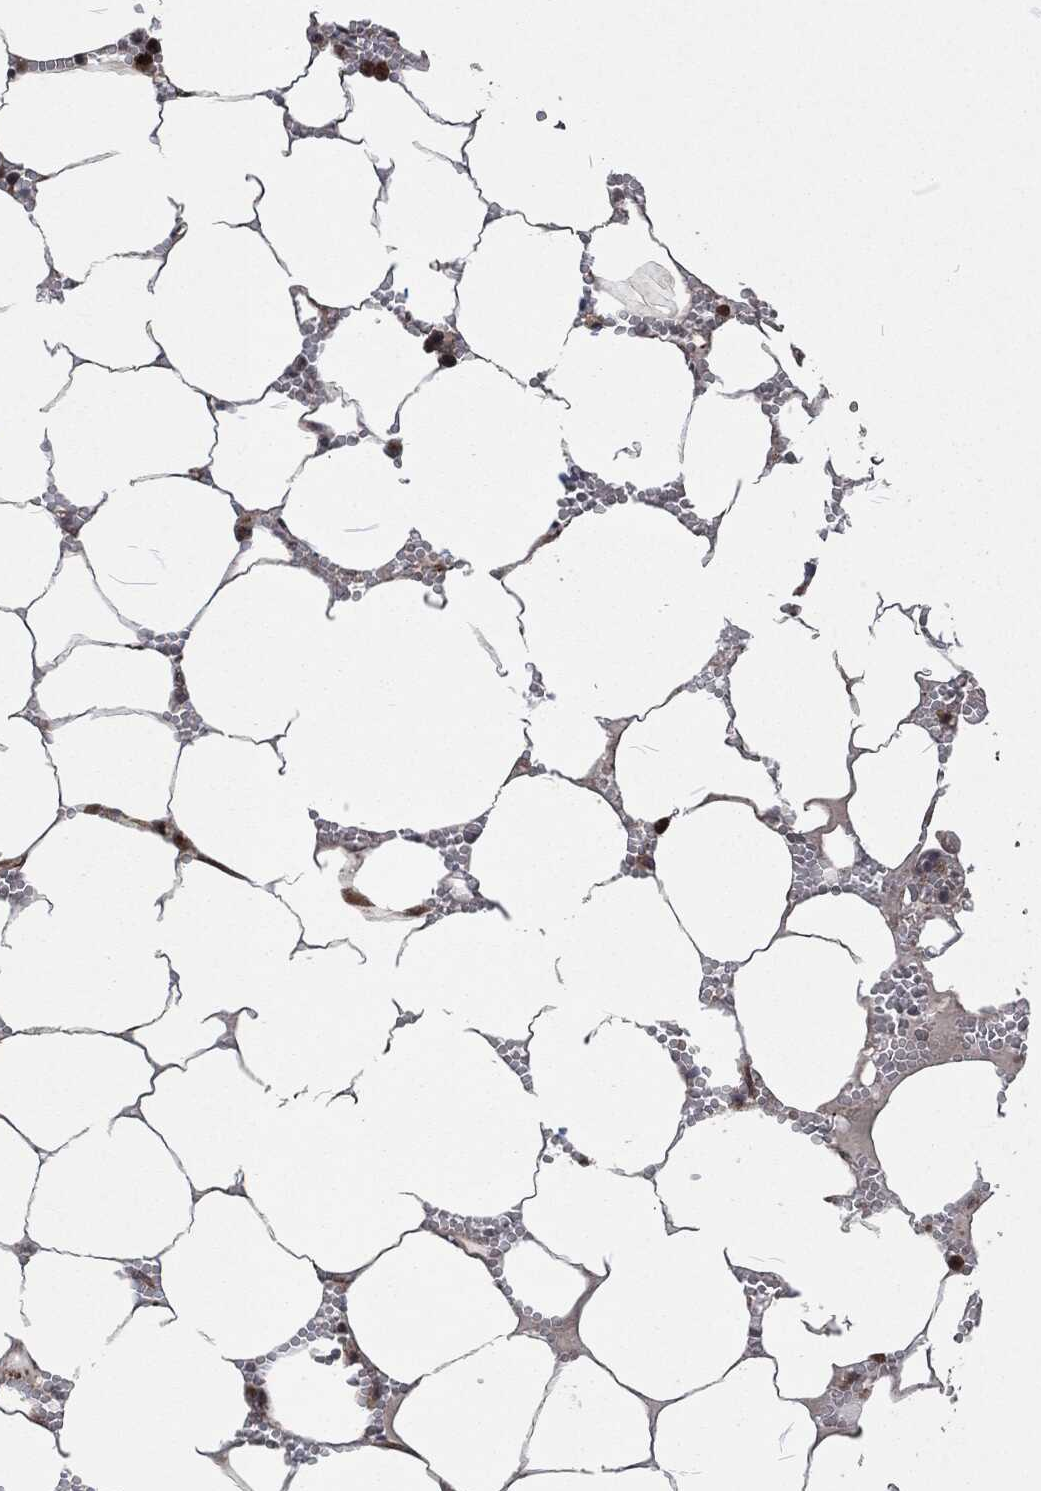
{"staining": {"intensity": "strong", "quantity": "<25%", "location": "cytoplasmic/membranous"}, "tissue": "bone marrow", "cell_type": "Hematopoietic cells", "image_type": "normal", "snomed": [{"axis": "morphology", "description": "Normal tissue, NOS"}, {"axis": "topography", "description": "Bone marrow"}], "caption": "Immunohistochemistry of benign bone marrow shows medium levels of strong cytoplasmic/membranous expression in about <25% of hematopoietic cells.", "gene": "CMPK2", "patient": {"sex": "female", "age": 64}}